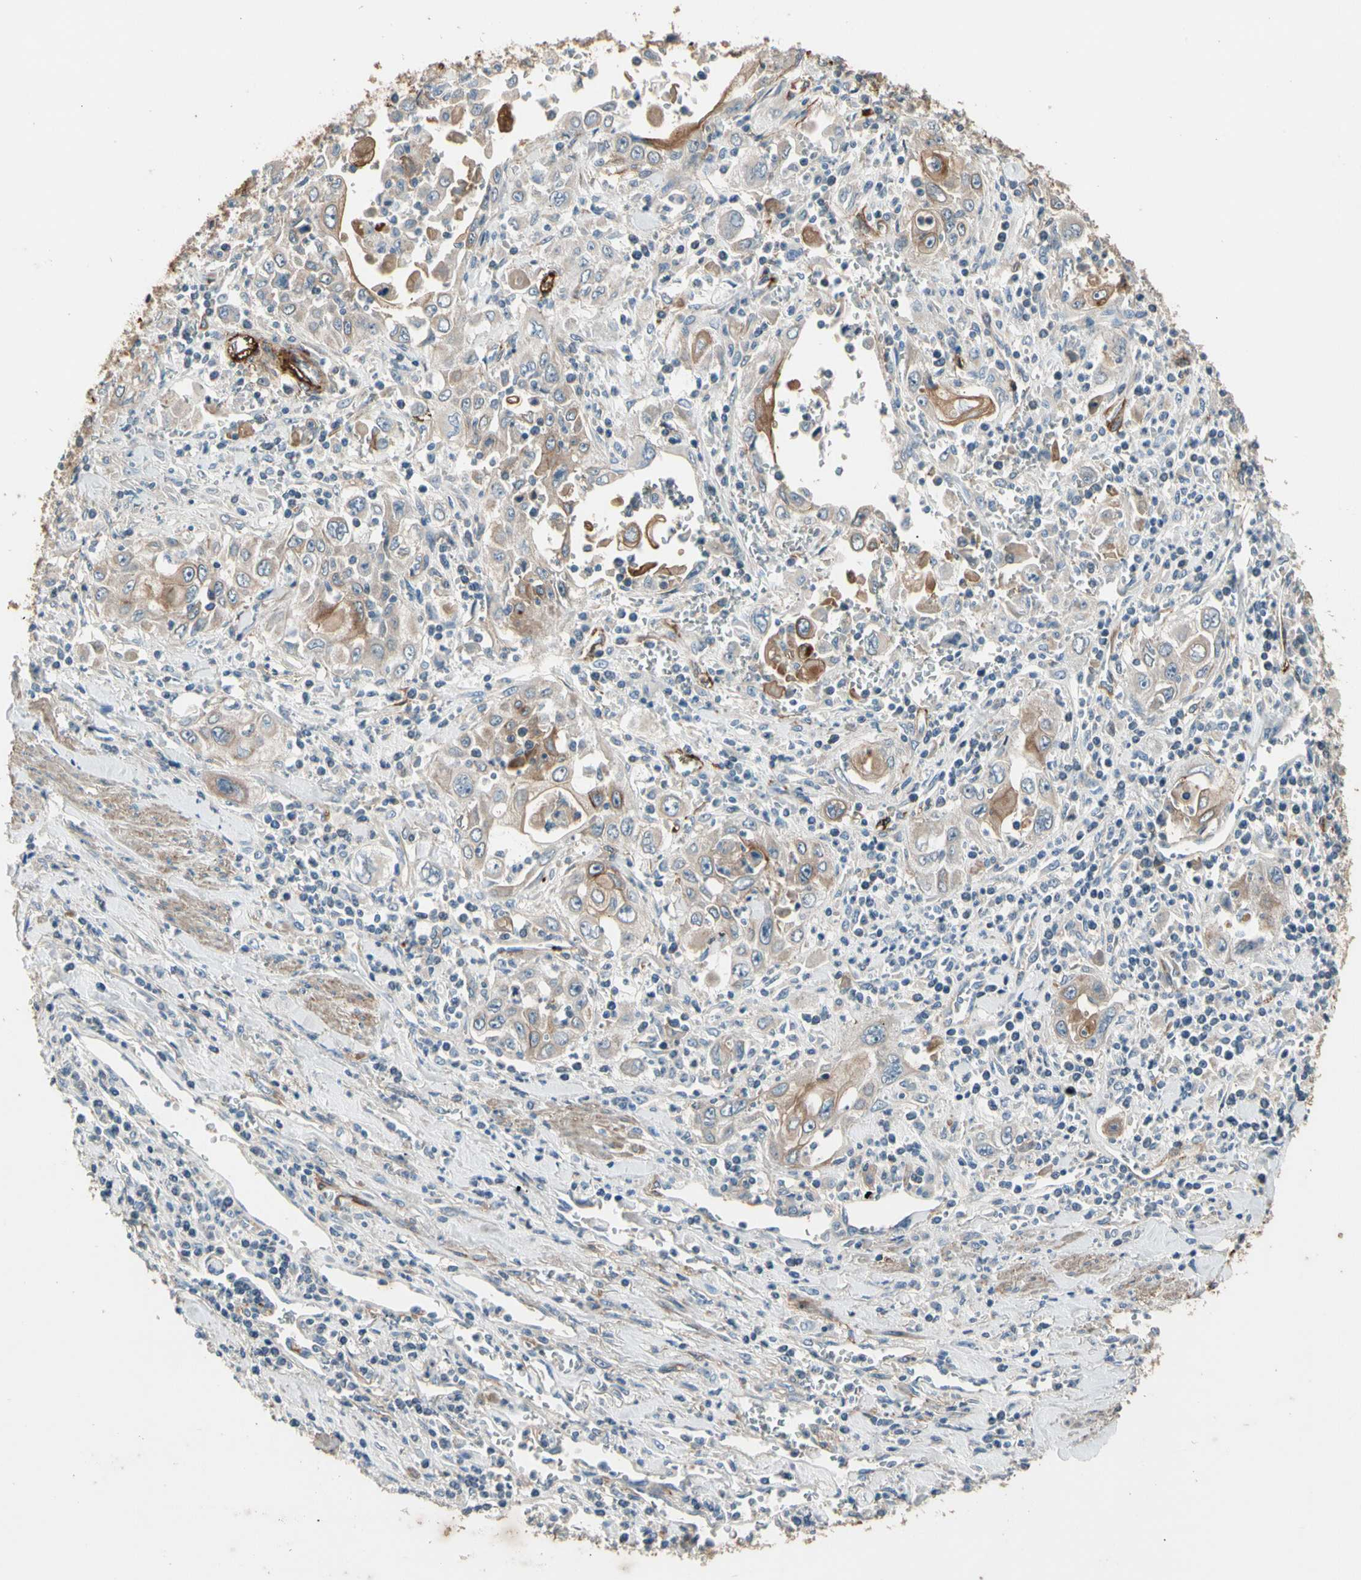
{"staining": {"intensity": "moderate", "quantity": ">75%", "location": "cytoplasmic/membranous"}, "tissue": "pancreatic cancer", "cell_type": "Tumor cells", "image_type": "cancer", "snomed": [{"axis": "morphology", "description": "Adenocarcinoma, NOS"}, {"axis": "topography", "description": "Pancreas"}], "caption": "DAB immunohistochemical staining of human pancreatic adenocarcinoma exhibits moderate cytoplasmic/membranous protein staining in approximately >75% of tumor cells. Using DAB (brown) and hematoxylin (blue) stains, captured at high magnification using brightfield microscopy.", "gene": "SUSD2", "patient": {"sex": "male", "age": 70}}